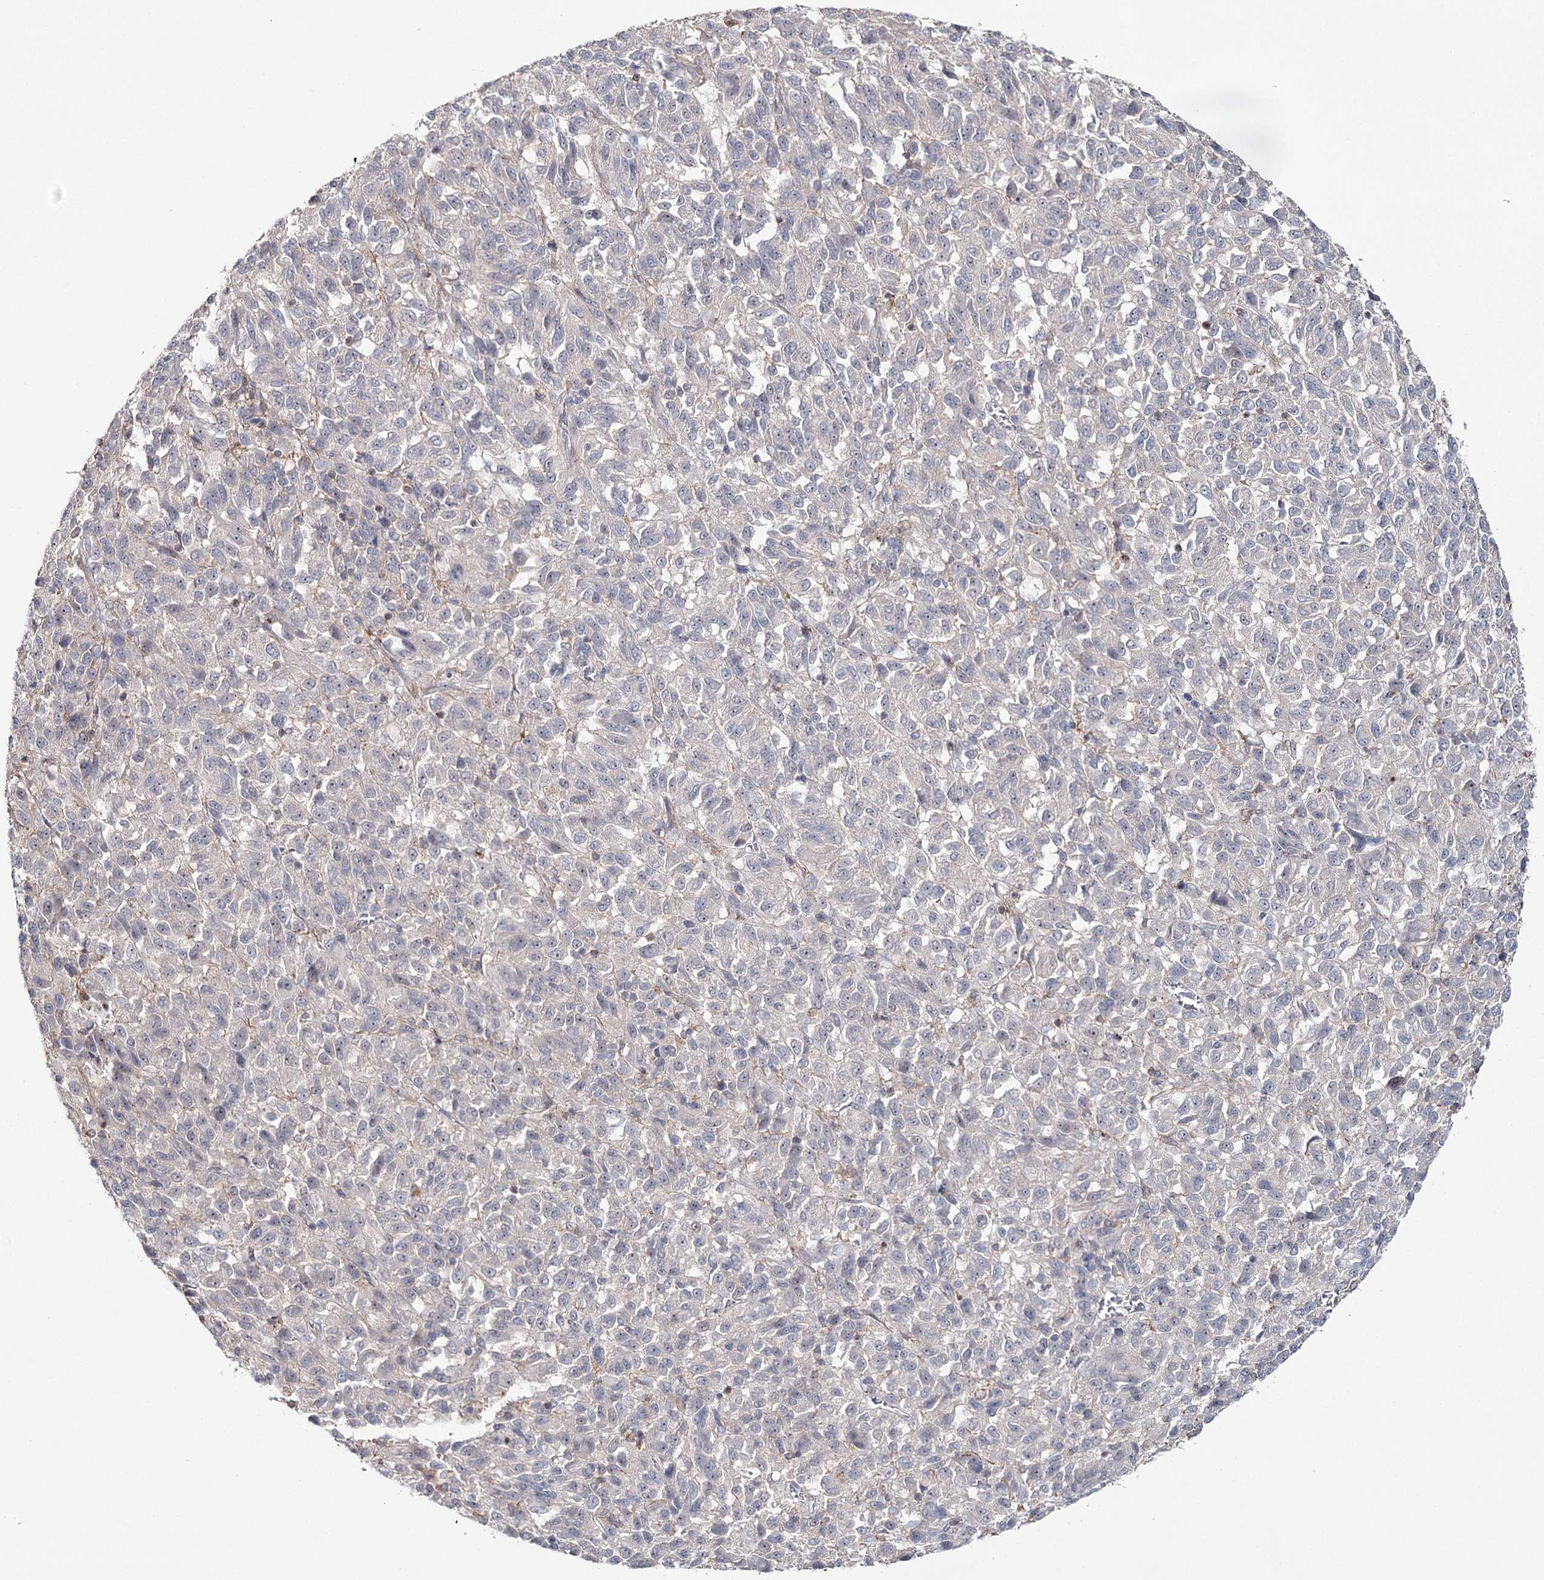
{"staining": {"intensity": "negative", "quantity": "none", "location": "none"}, "tissue": "melanoma", "cell_type": "Tumor cells", "image_type": "cancer", "snomed": [{"axis": "morphology", "description": "Malignant melanoma, Metastatic site"}, {"axis": "topography", "description": "Lung"}], "caption": "Immunohistochemistry micrograph of human melanoma stained for a protein (brown), which exhibits no positivity in tumor cells.", "gene": "ZC3H8", "patient": {"sex": "male", "age": 64}}